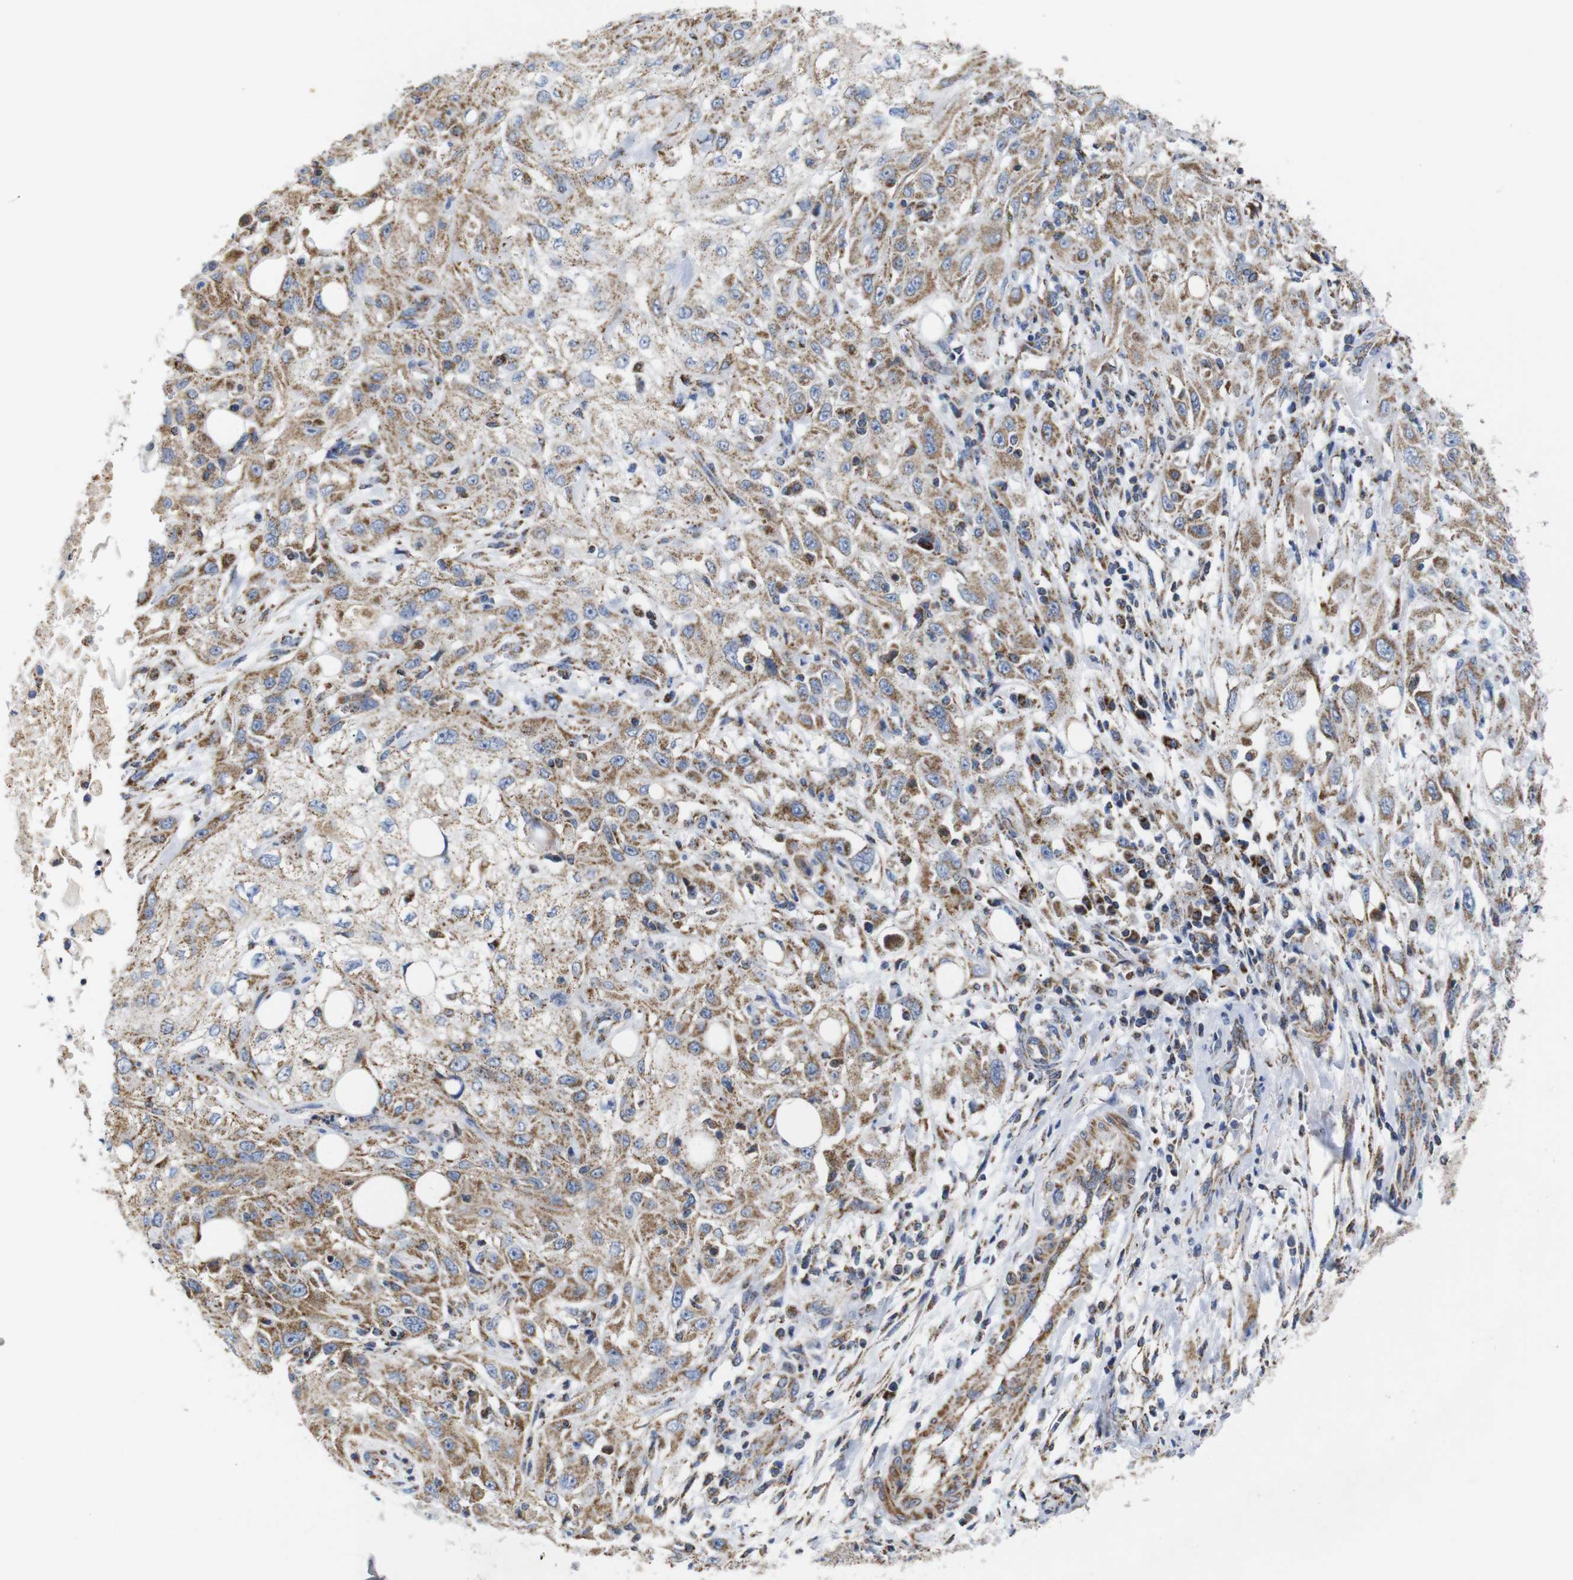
{"staining": {"intensity": "moderate", "quantity": ">75%", "location": "cytoplasmic/membranous"}, "tissue": "skin cancer", "cell_type": "Tumor cells", "image_type": "cancer", "snomed": [{"axis": "morphology", "description": "Squamous cell carcinoma, NOS"}, {"axis": "topography", "description": "Skin"}], "caption": "Protein staining of skin squamous cell carcinoma tissue displays moderate cytoplasmic/membranous staining in approximately >75% of tumor cells.", "gene": "FAM171B", "patient": {"sex": "male", "age": 75}}